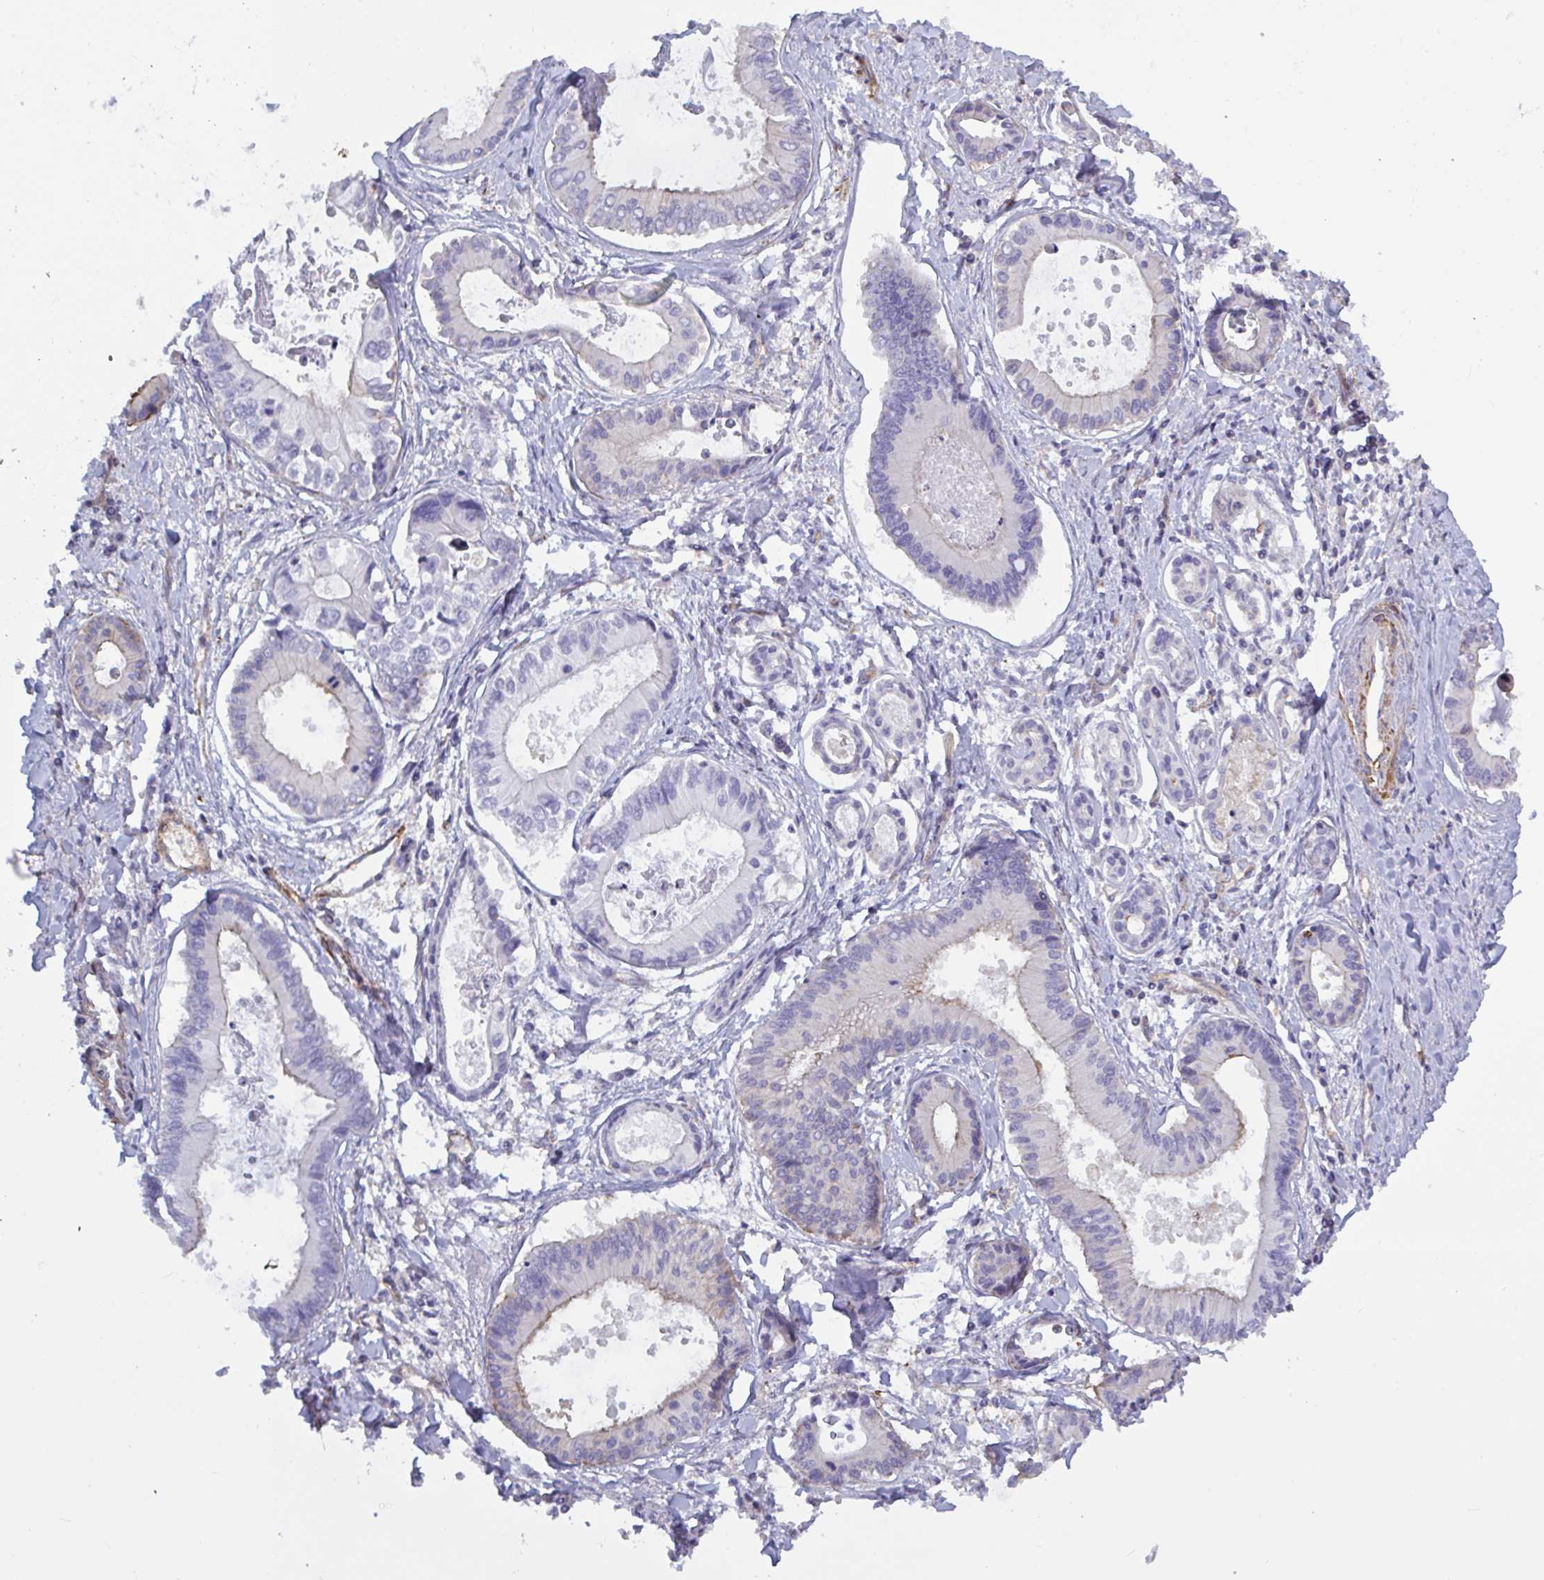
{"staining": {"intensity": "negative", "quantity": "none", "location": "none"}, "tissue": "liver cancer", "cell_type": "Tumor cells", "image_type": "cancer", "snomed": [{"axis": "morphology", "description": "Cholangiocarcinoma"}, {"axis": "topography", "description": "Liver"}], "caption": "Tumor cells are negative for brown protein staining in liver cholangiocarcinoma.", "gene": "SHISA7", "patient": {"sex": "male", "age": 66}}